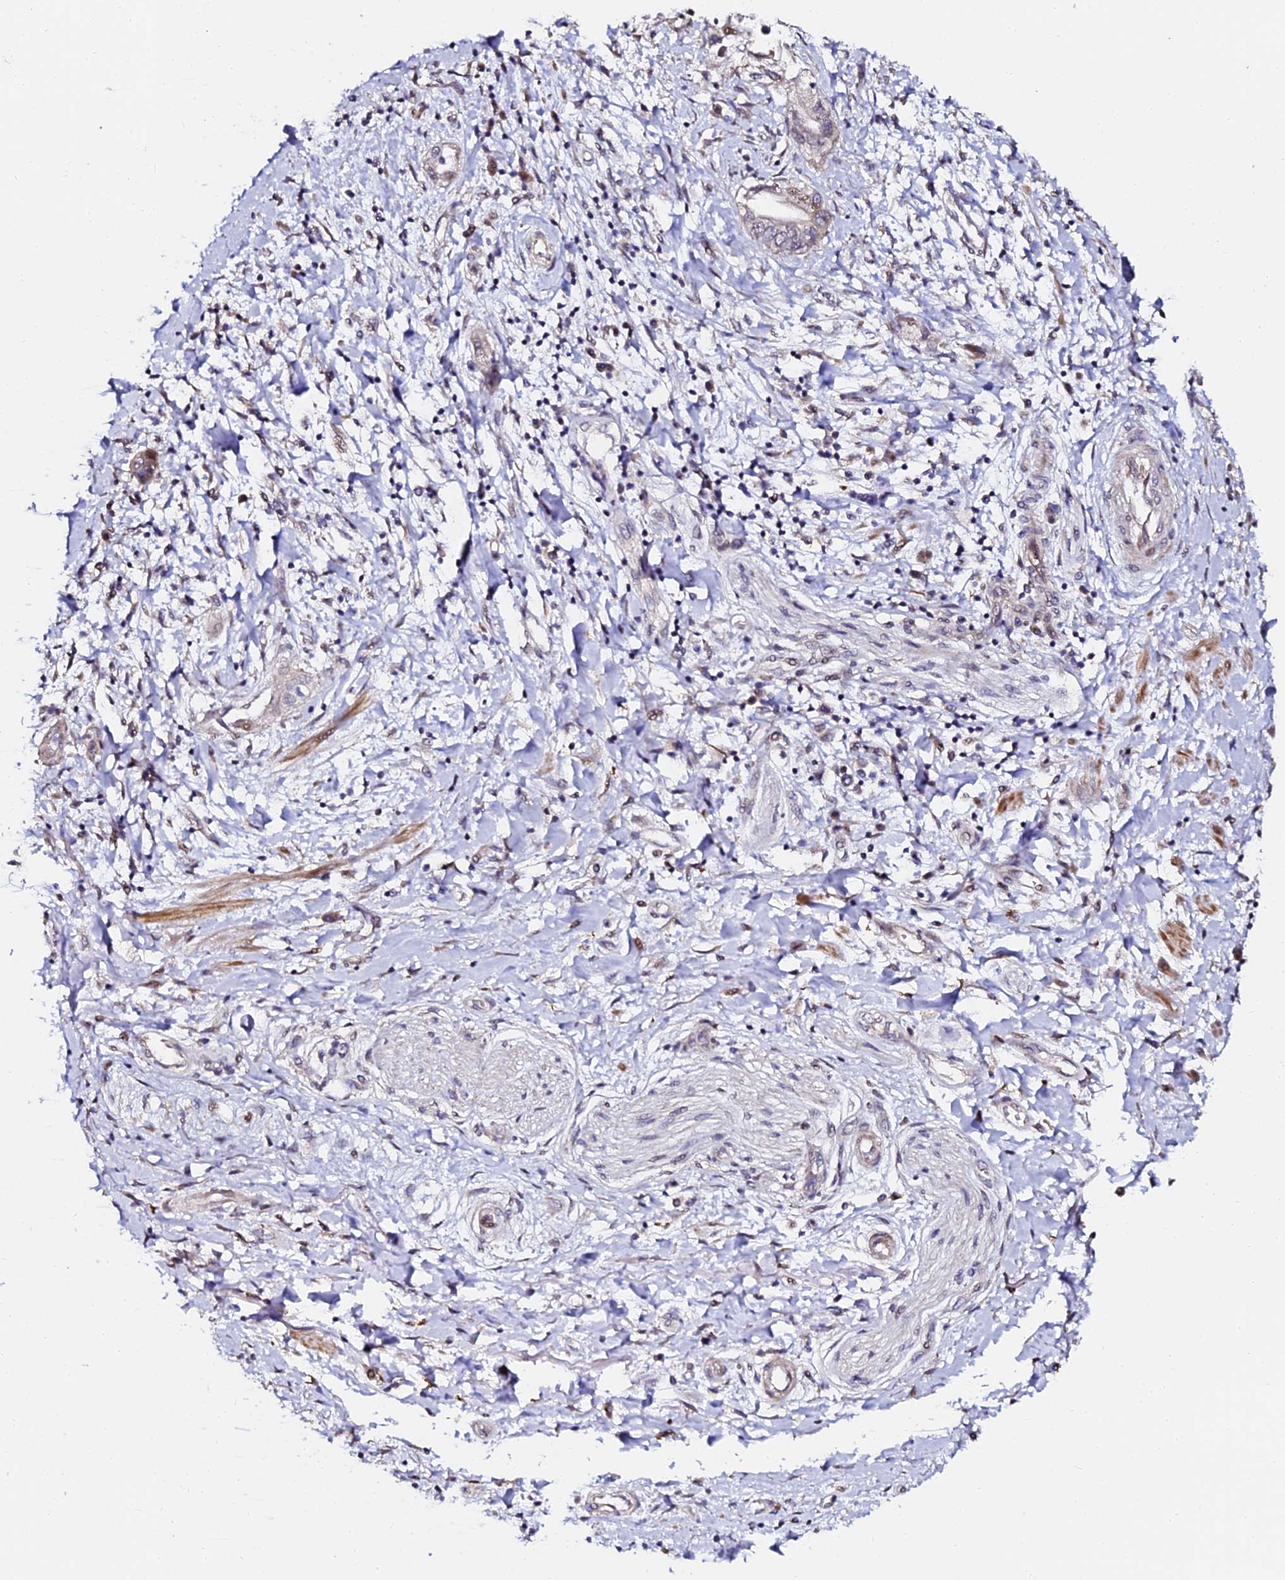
{"staining": {"intensity": "negative", "quantity": "none", "location": "none"}, "tissue": "pancreatic cancer", "cell_type": "Tumor cells", "image_type": "cancer", "snomed": [{"axis": "morphology", "description": "Adenocarcinoma, NOS"}, {"axis": "topography", "description": "Pancreas"}], "caption": "DAB (3,3'-diaminobenzidine) immunohistochemical staining of human pancreatic cancer reveals no significant positivity in tumor cells.", "gene": "GPN3", "patient": {"sex": "female", "age": 73}}